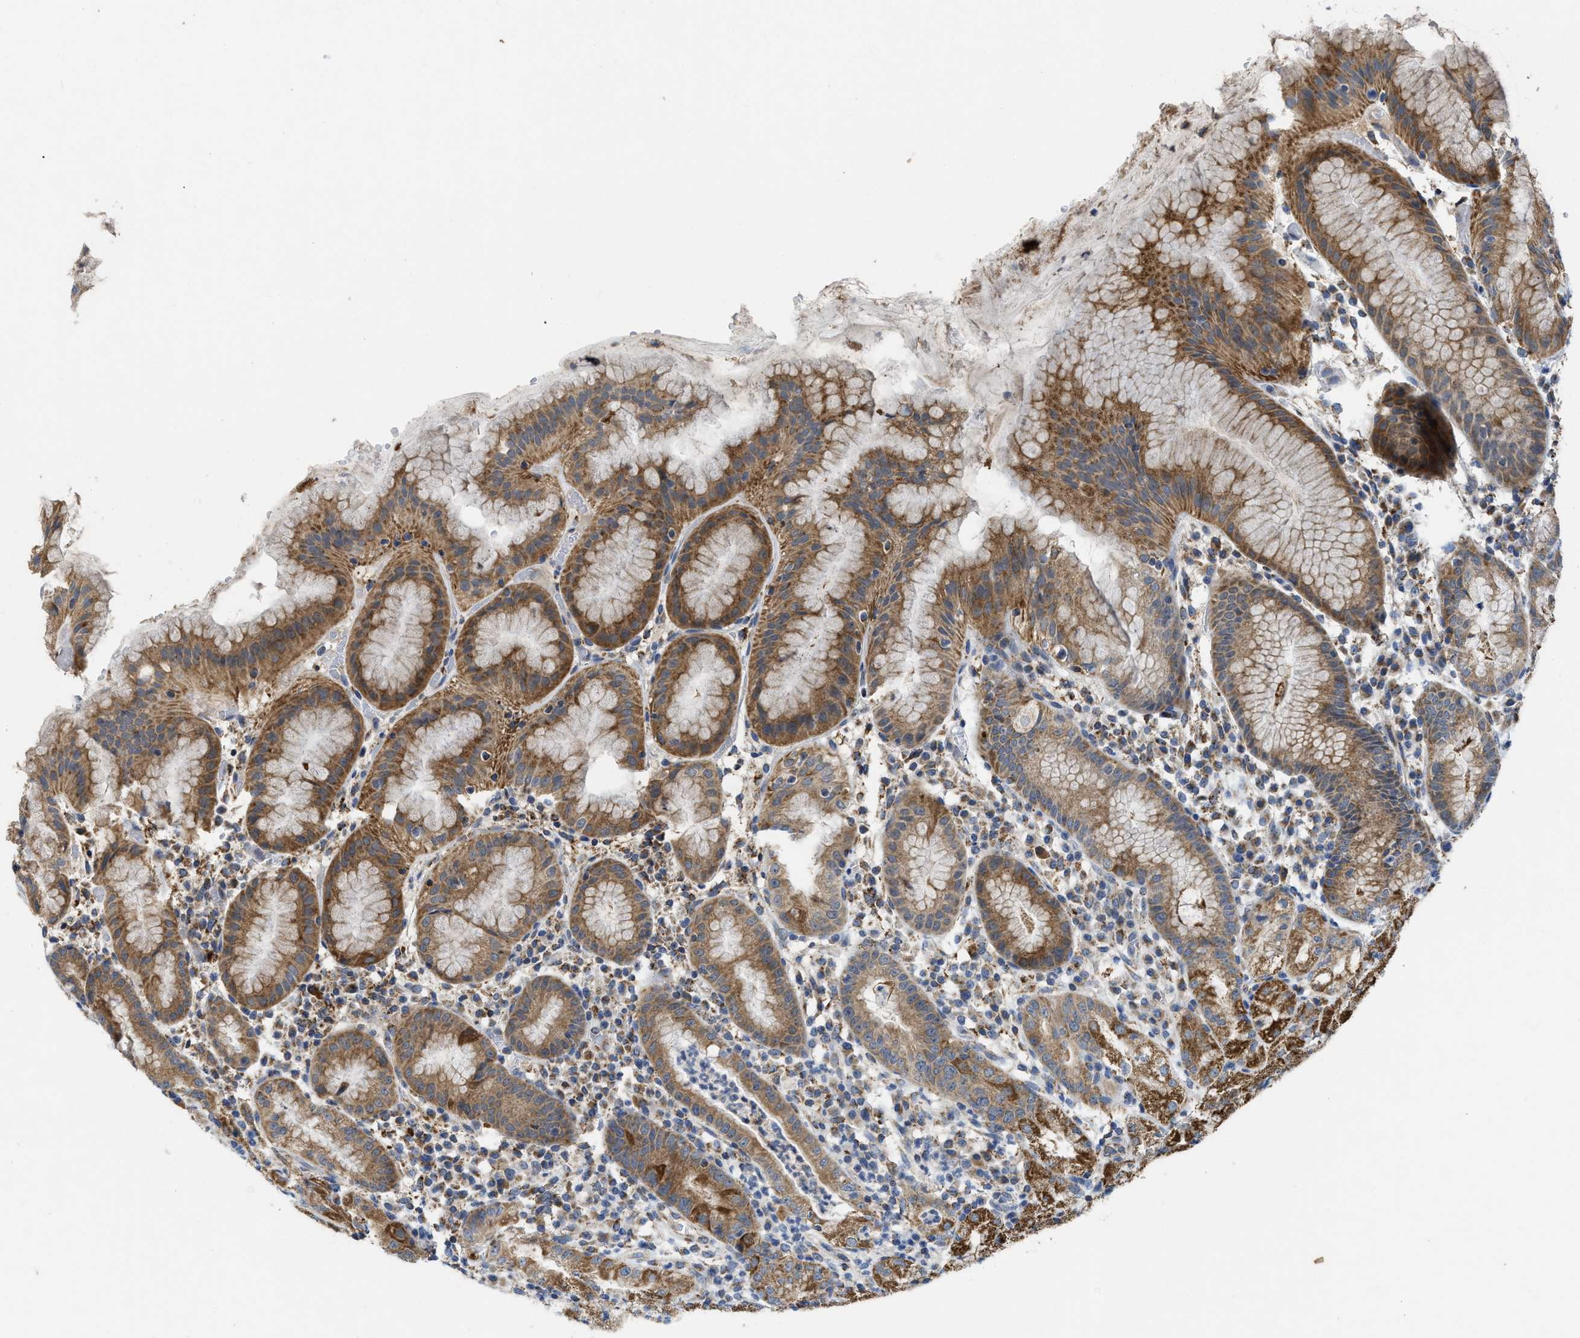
{"staining": {"intensity": "moderate", "quantity": ">75%", "location": "cytoplasmic/membranous"}, "tissue": "stomach", "cell_type": "Glandular cells", "image_type": "normal", "snomed": [{"axis": "morphology", "description": "Normal tissue, NOS"}, {"axis": "topography", "description": "Stomach"}, {"axis": "topography", "description": "Stomach, lower"}], "caption": "Moderate cytoplasmic/membranous staining is appreciated in about >75% of glandular cells in normal stomach. The staining was performed using DAB to visualize the protein expression in brown, while the nuclei were stained in blue with hematoxylin (Magnification: 20x).", "gene": "GATD3", "patient": {"sex": "female", "age": 75}}